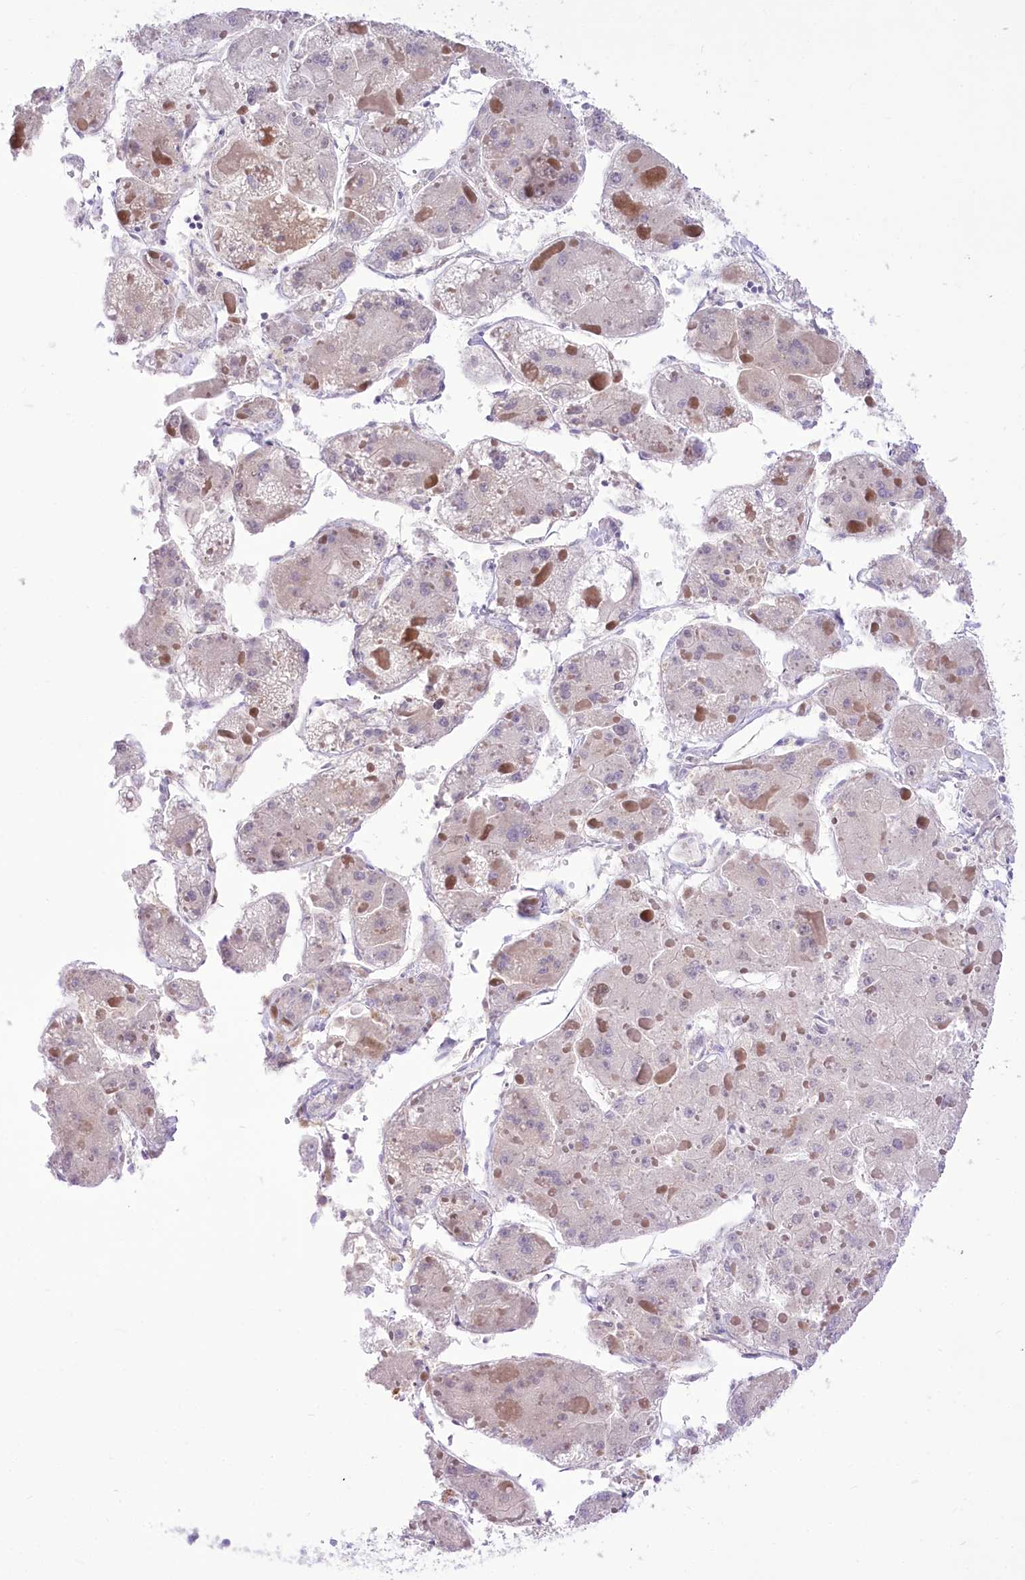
{"staining": {"intensity": "negative", "quantity": "none", "location": "none"}, "tissue": "liver cancer", "cell_type": "Tumor cells", "image_type": "cancer", "snomed": [{"axis": "morphology", "description": "Carcinoma, Hepatocellular, NOS"}, {"axis": "topography", "description": "Liver"}], "caption": "An IHC photomicrograph of liver cancer (hepatocellular carcinoma) is shown. There is no staining in tumor cells of liver cancer (hepatocellular carcinoma). (DAB IHC with hematoxylin counter stain).", "gene": "HELT", "patient": {"sex": "female", "age": 73}}